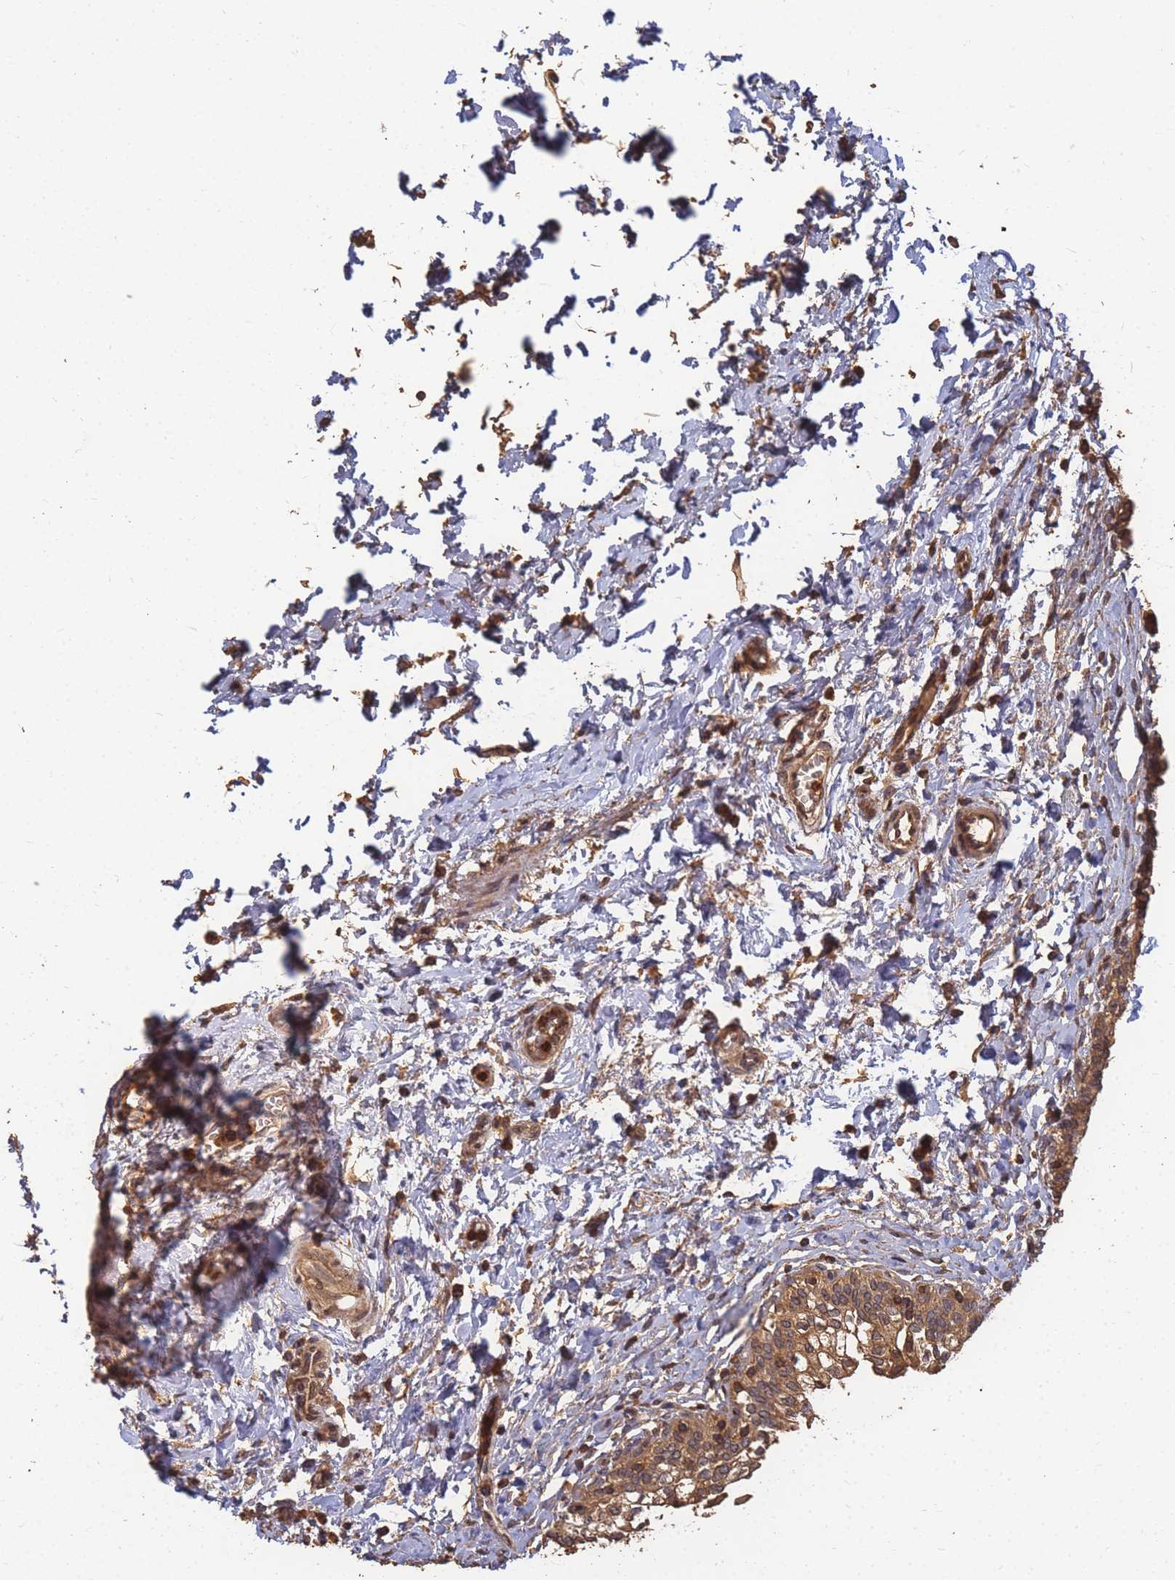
{"staining": {"intensity": "moderate", "quantity": ">75%", "location": "cytoplasmic/membranous"}, "tissue": "urinary bladder", "cell_type": "Urothelial cells", "image_type": "normal", "snomed": [{"axis": "morphology", "description": "Normal tissue, NOS"}, {"axis": "topography", "description": "Urinary bladder"}], "caption": "Protein staining of normal urinary bladder demonstrates moderate cytoplasmic/membranous staining in about >75% of urothelial cells. (DAB (3,3'-diaminobenzidine) IHC, brown staining for protein, blue staining for nuclei).", "gene": "ALKBH1", "patient": {"sex": "male", "age": 55}}